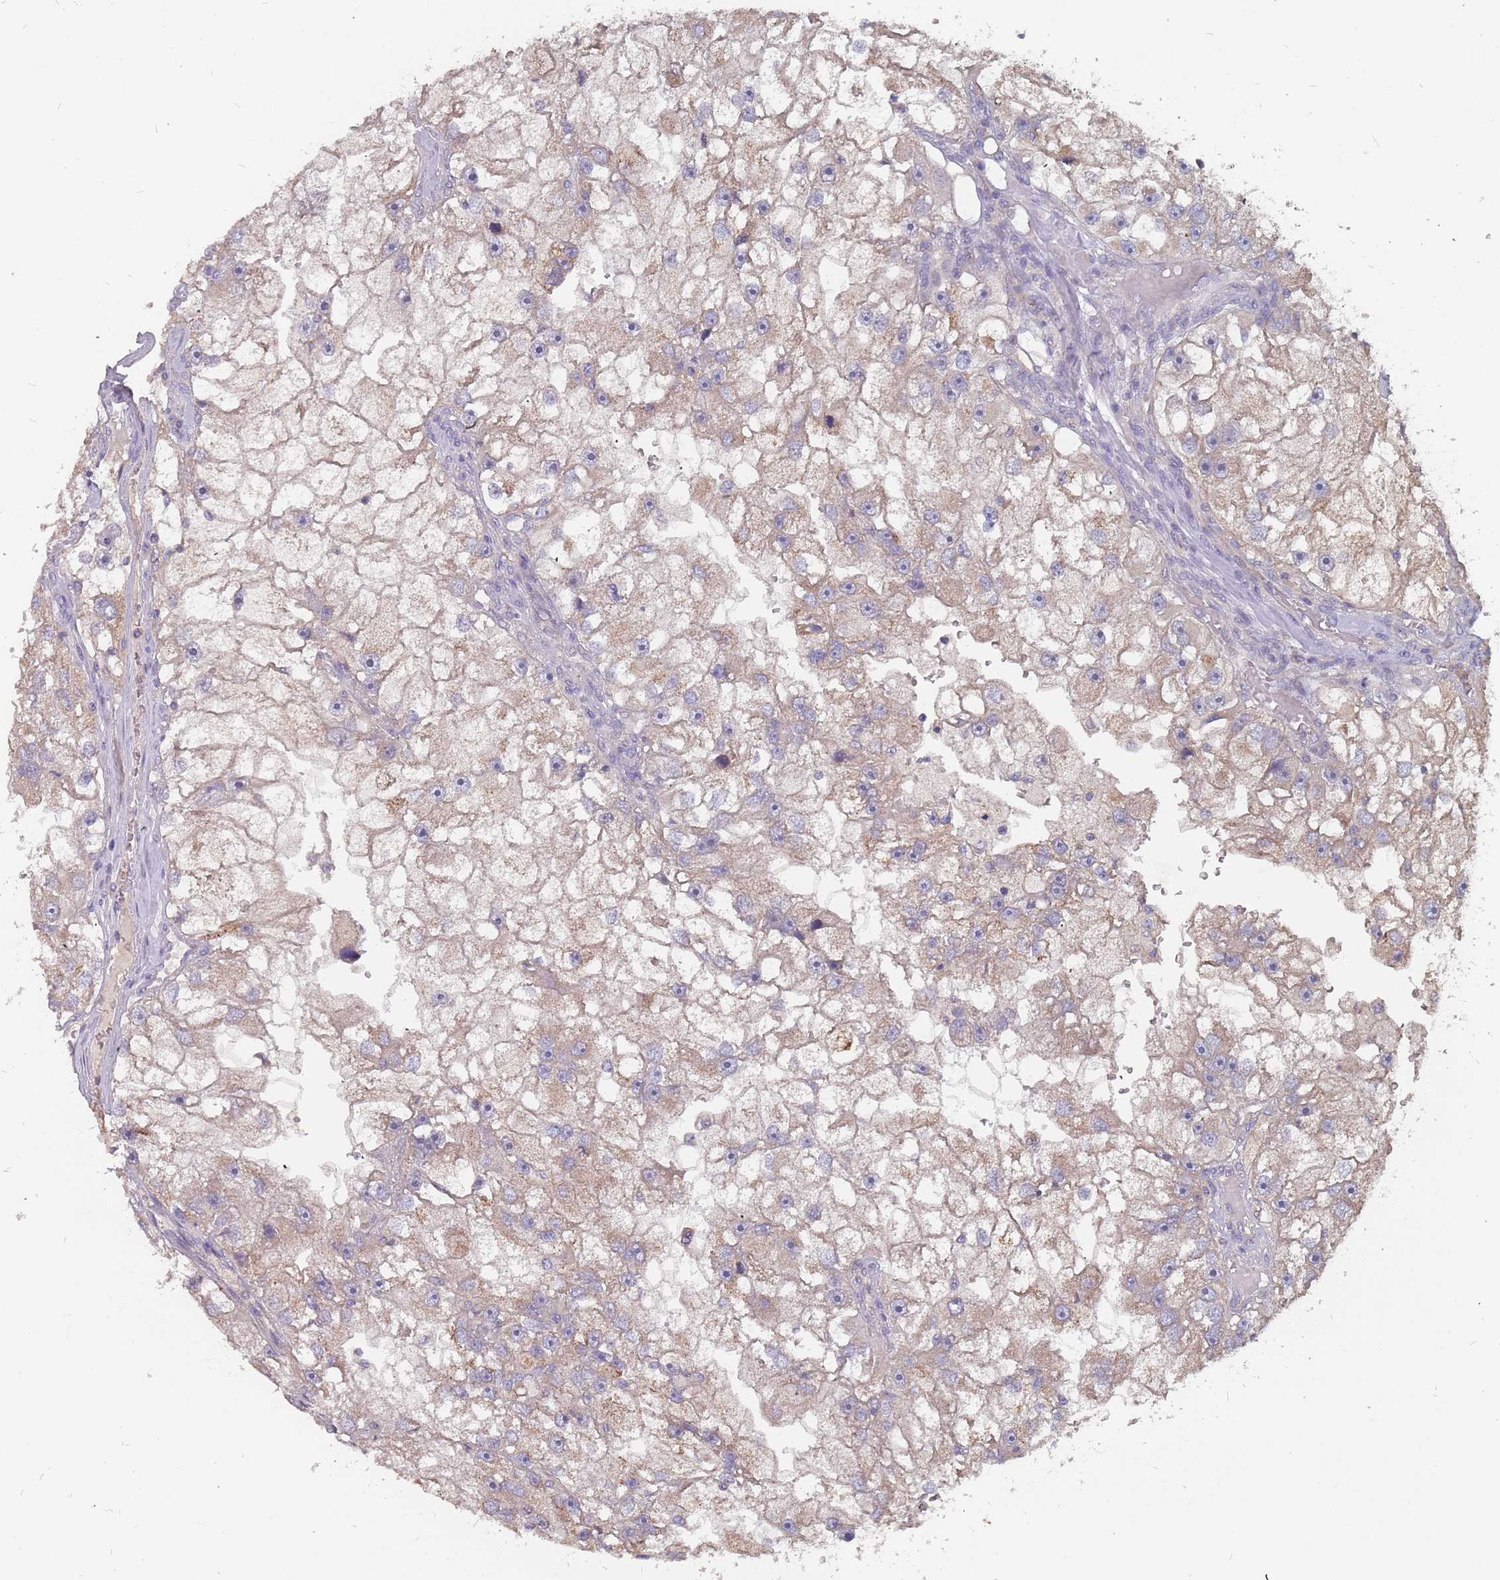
{"staining": {"intensity": "weak", "quantity": "25%-75%", "location": "cytoplasmic/membranous"}, "tissue": "renal cancer", "cell_type": "Tumor cells", "image_type": "cancer", "snomed": [{"axis": "morphology", "description": "Adenocarcinoma, NOS"}, {"axis": "topography", "description": "Kidney"}], "caption": "A low amount of weak cytoplasmic/membranous positivity is identified in about 25%-75% of tumor cells in renal cancer tissue. The protein of interest is stained brown, and the nuclei are stained in blue (DAB IHC with brightfield microscopy, high magnification).", "gene": "TCEANC2", "patient": {"sex": "male", "age": 63}}